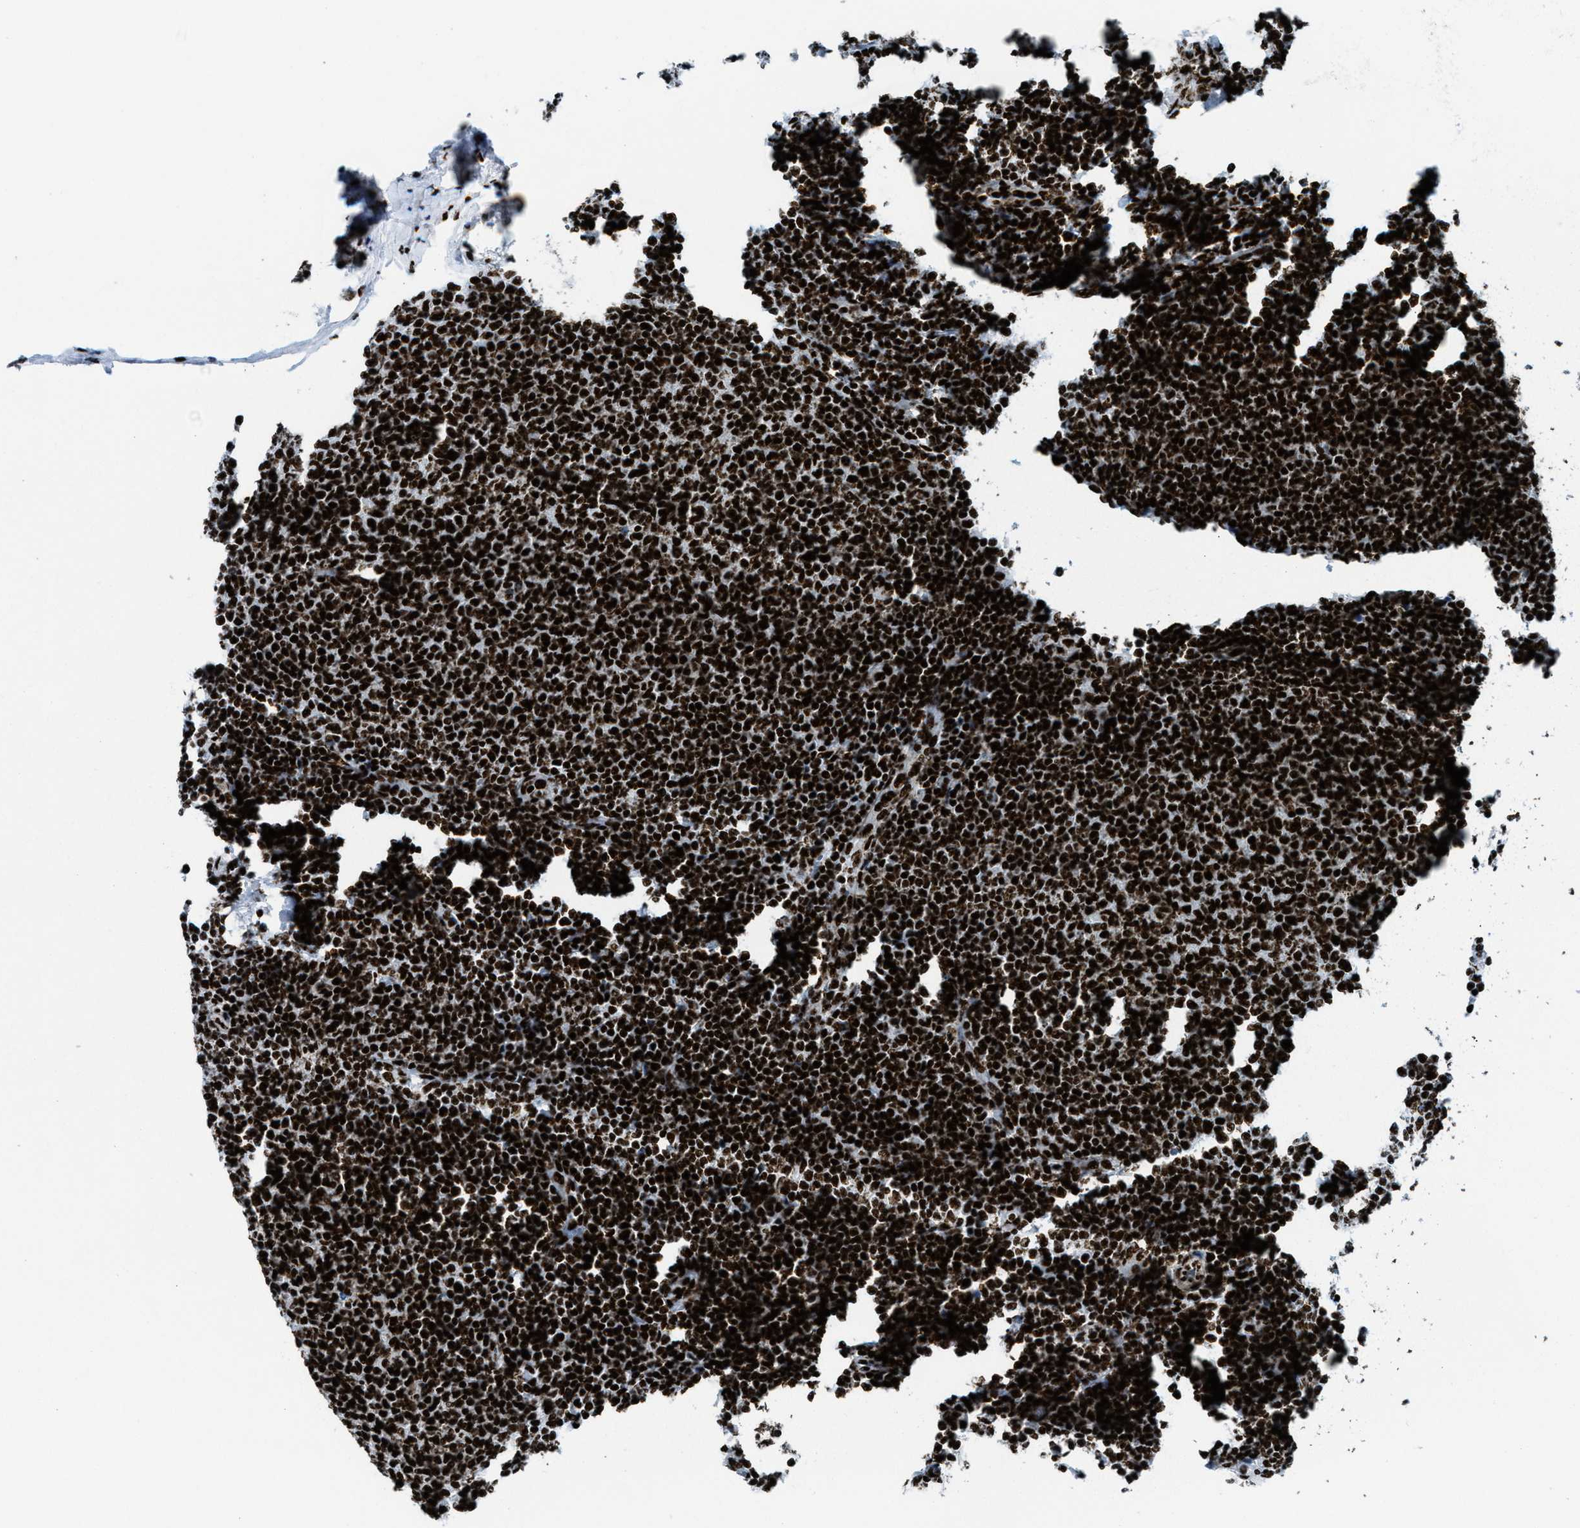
{"staining": {"intensity": "strong", "quantity": ">75%", "location": "nuclear"}, "tissue": "lymphoma", "cell_type": "Tumor cells", "image_type": "cancer", "snomed": [{"axis": "morphology", "description": "Malignant lymphoma, non-Hodgkin's type, Low grade"}, {"axis": "topography", "description": "Lymph node"}], "caption": "Immunohistochemistry (IHC) of malignant lymphoma, non-Hodgkin's type (low-grade) exhibits high levels of strong nuclear expression in approximately >75% of tumor cells.", "gene": "NONO", "patient": {"sex": "male", "age": 66}}